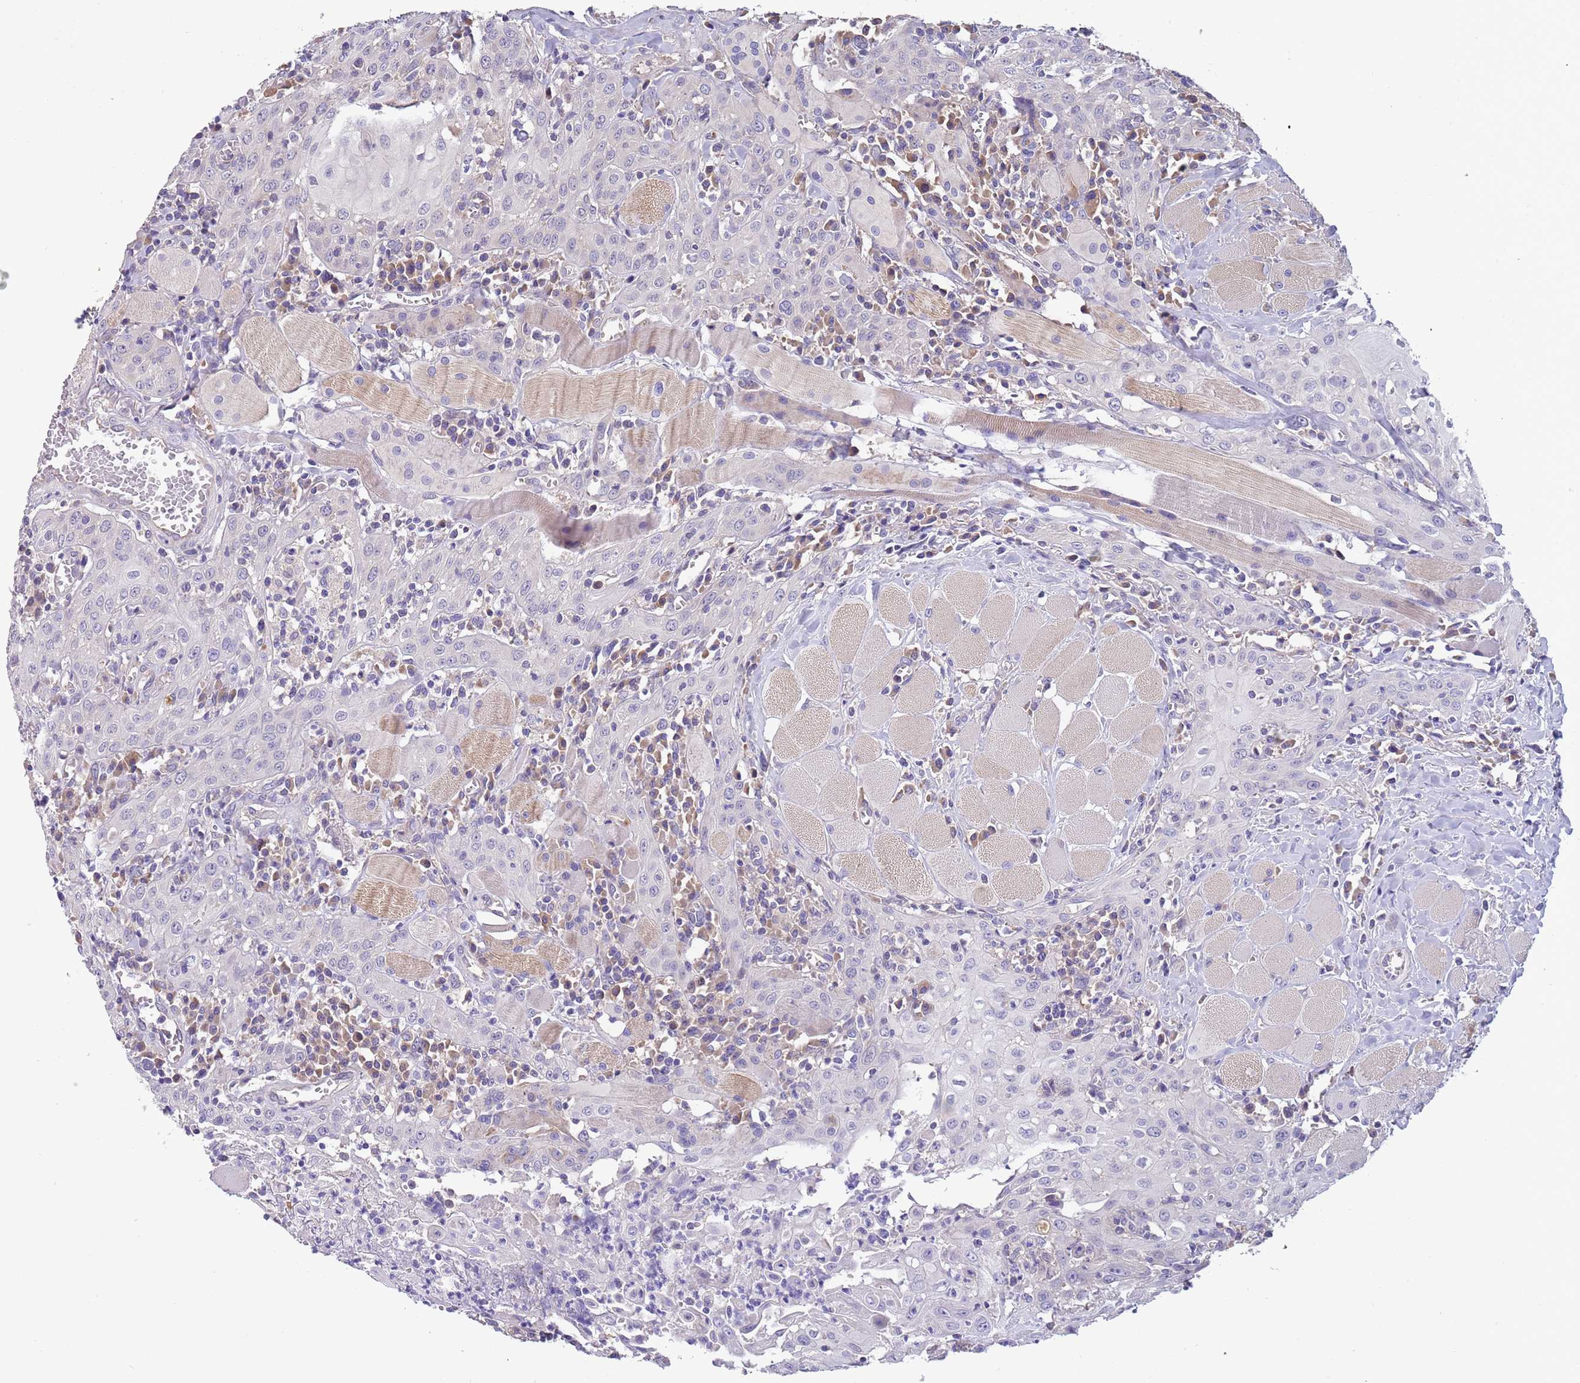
{"staining": {"intensity": "negative", "quantity": "none", "location": "none"}, "tissue": "head and neck cancer", "cell_type": "Tumor cells", "image_type": "cancer", "snomed": [{"axis": "morphology", "description": "Squamous cell carcinoma, NOS"}, {"axis": "topography", "description": "Oral tissue"}, {"axis": "topography", "description": "Head-Neck"}], "caption": "Immunohistochemistry (IHC) histopathology image of human head and neck cancer (squamous cell carcinoma) stained for a protein (brown), which reveals no staining in tumor cells.", "gene": "CABYR", "patient": {"sex": "female", "age": 70}}